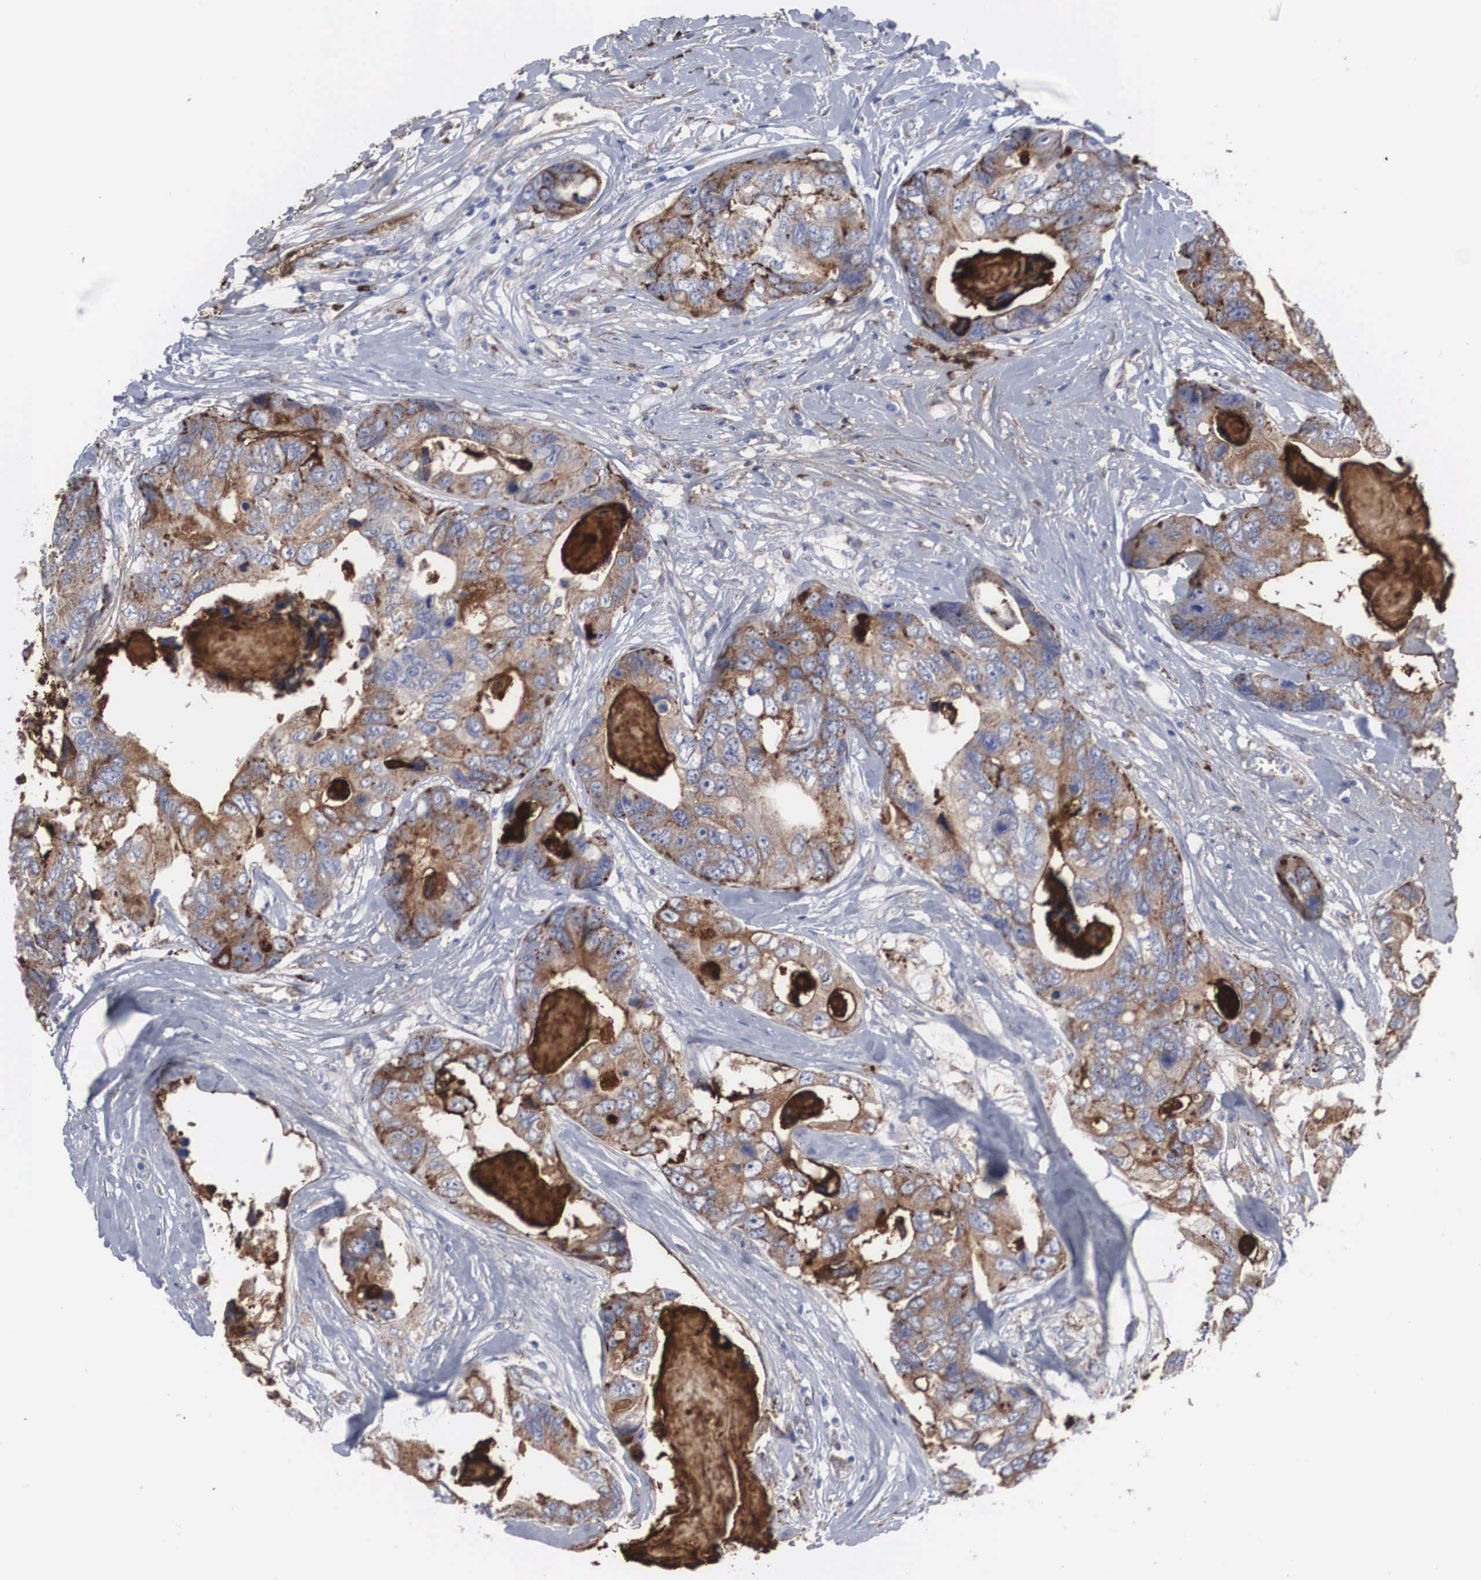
{"staining": {"intensity": "moderate", "quantity": ">75%", "location": "cytoplasmic/membranous"}, "tissue": "colorectal cancer", "cell_type": "Tumor cells", "image_type": "cancer", "snomed": [{"axis": "morphology", "description": "Adenocarcinoma, NOS"}, {"axis": "topography", "description": "Colon"}], "caption": "Brown immunohistochemical staining in colorectal cancer exhibits moderate cytoplasmic/membranous staining in approximately >75% of tumor cells. (Stains: DAB in brown, nuclei in blue, Microscopy: brightfield microscopy at high magnification).", "gene": "LGALS3BP", "patient": {"sex": "female", "age": 86}}